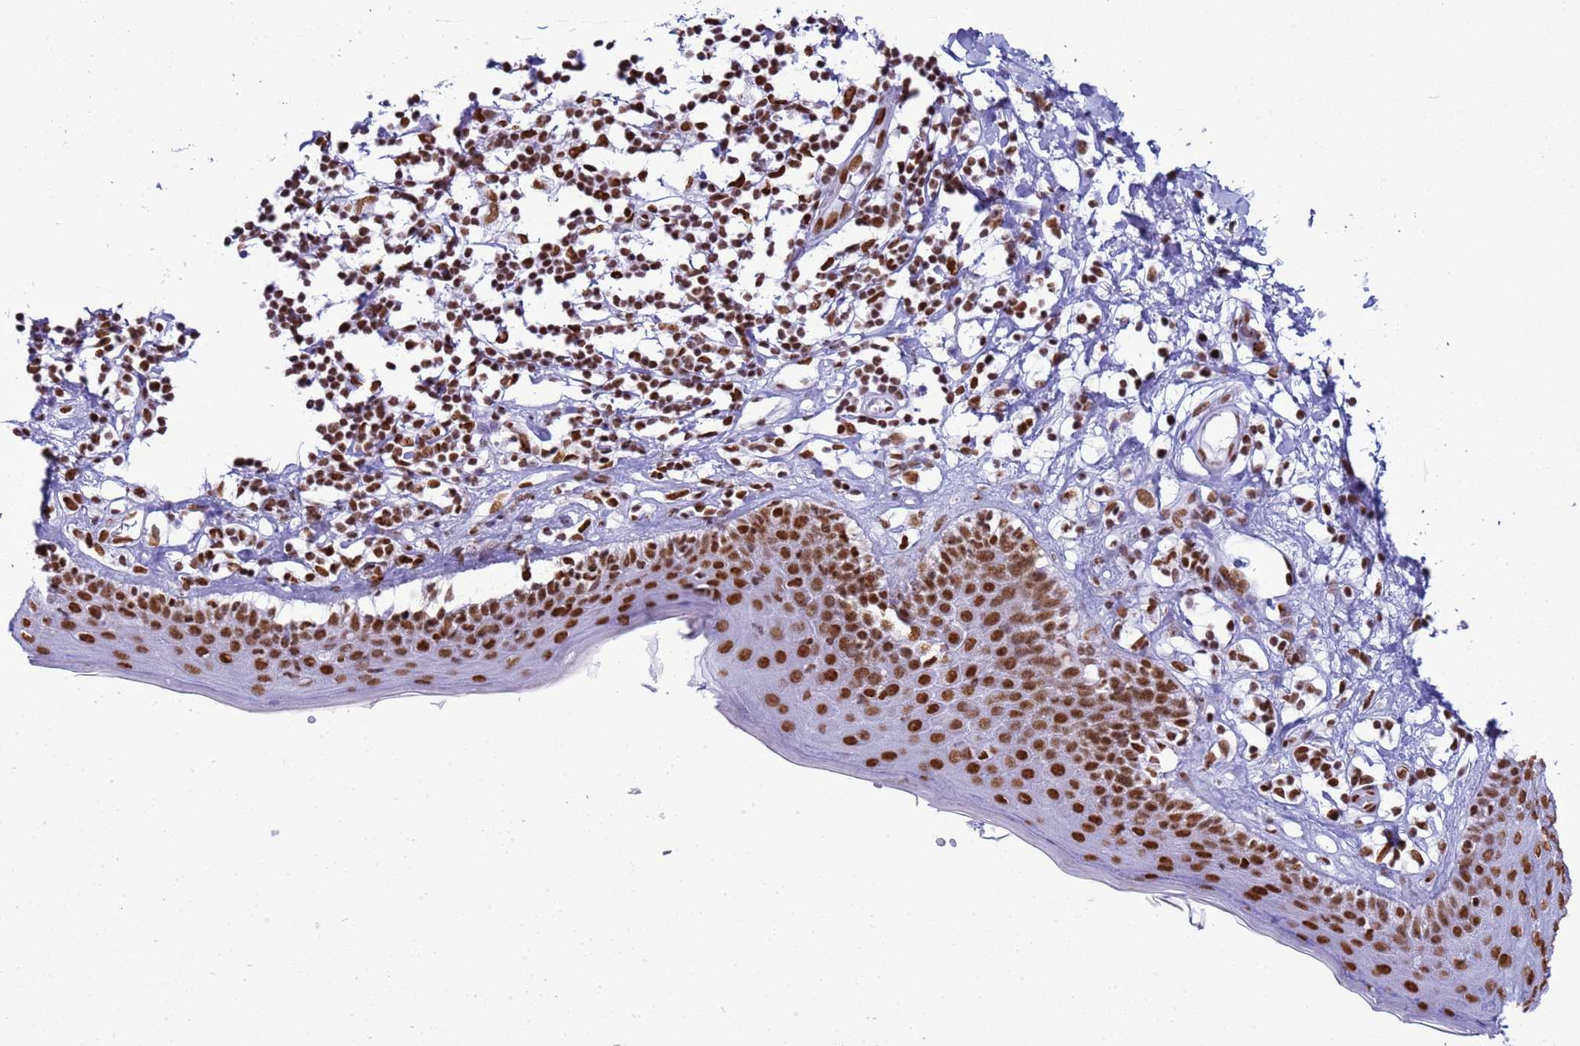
{"staining": {"intensity": "strong", "quantity": ">75%", "location": "nuclear"}, "tissue": "skin", "cell_type": "Epidermal cells", "image_type": "normal", "snomed": [{"axis": "morphology", "description": "Normal tissue, NOS"}, {"axis": "topography", "description": "Adipose tissue"}, {"axis": "topography", "description": "Vascular tissue"}, {"axis": "topography", "description": "Vulva"}, {"axis": "topography", "description": "Peripheral nerve tissue"}], "caption": "A high-resolution micrograph shows immunohistochemistry staining of normal skin, which exhibits strong nuclear expression in approximately >75% of epidermal cells.", "gene": "RALY", "patient": {"sex": "female", "age": 86}}